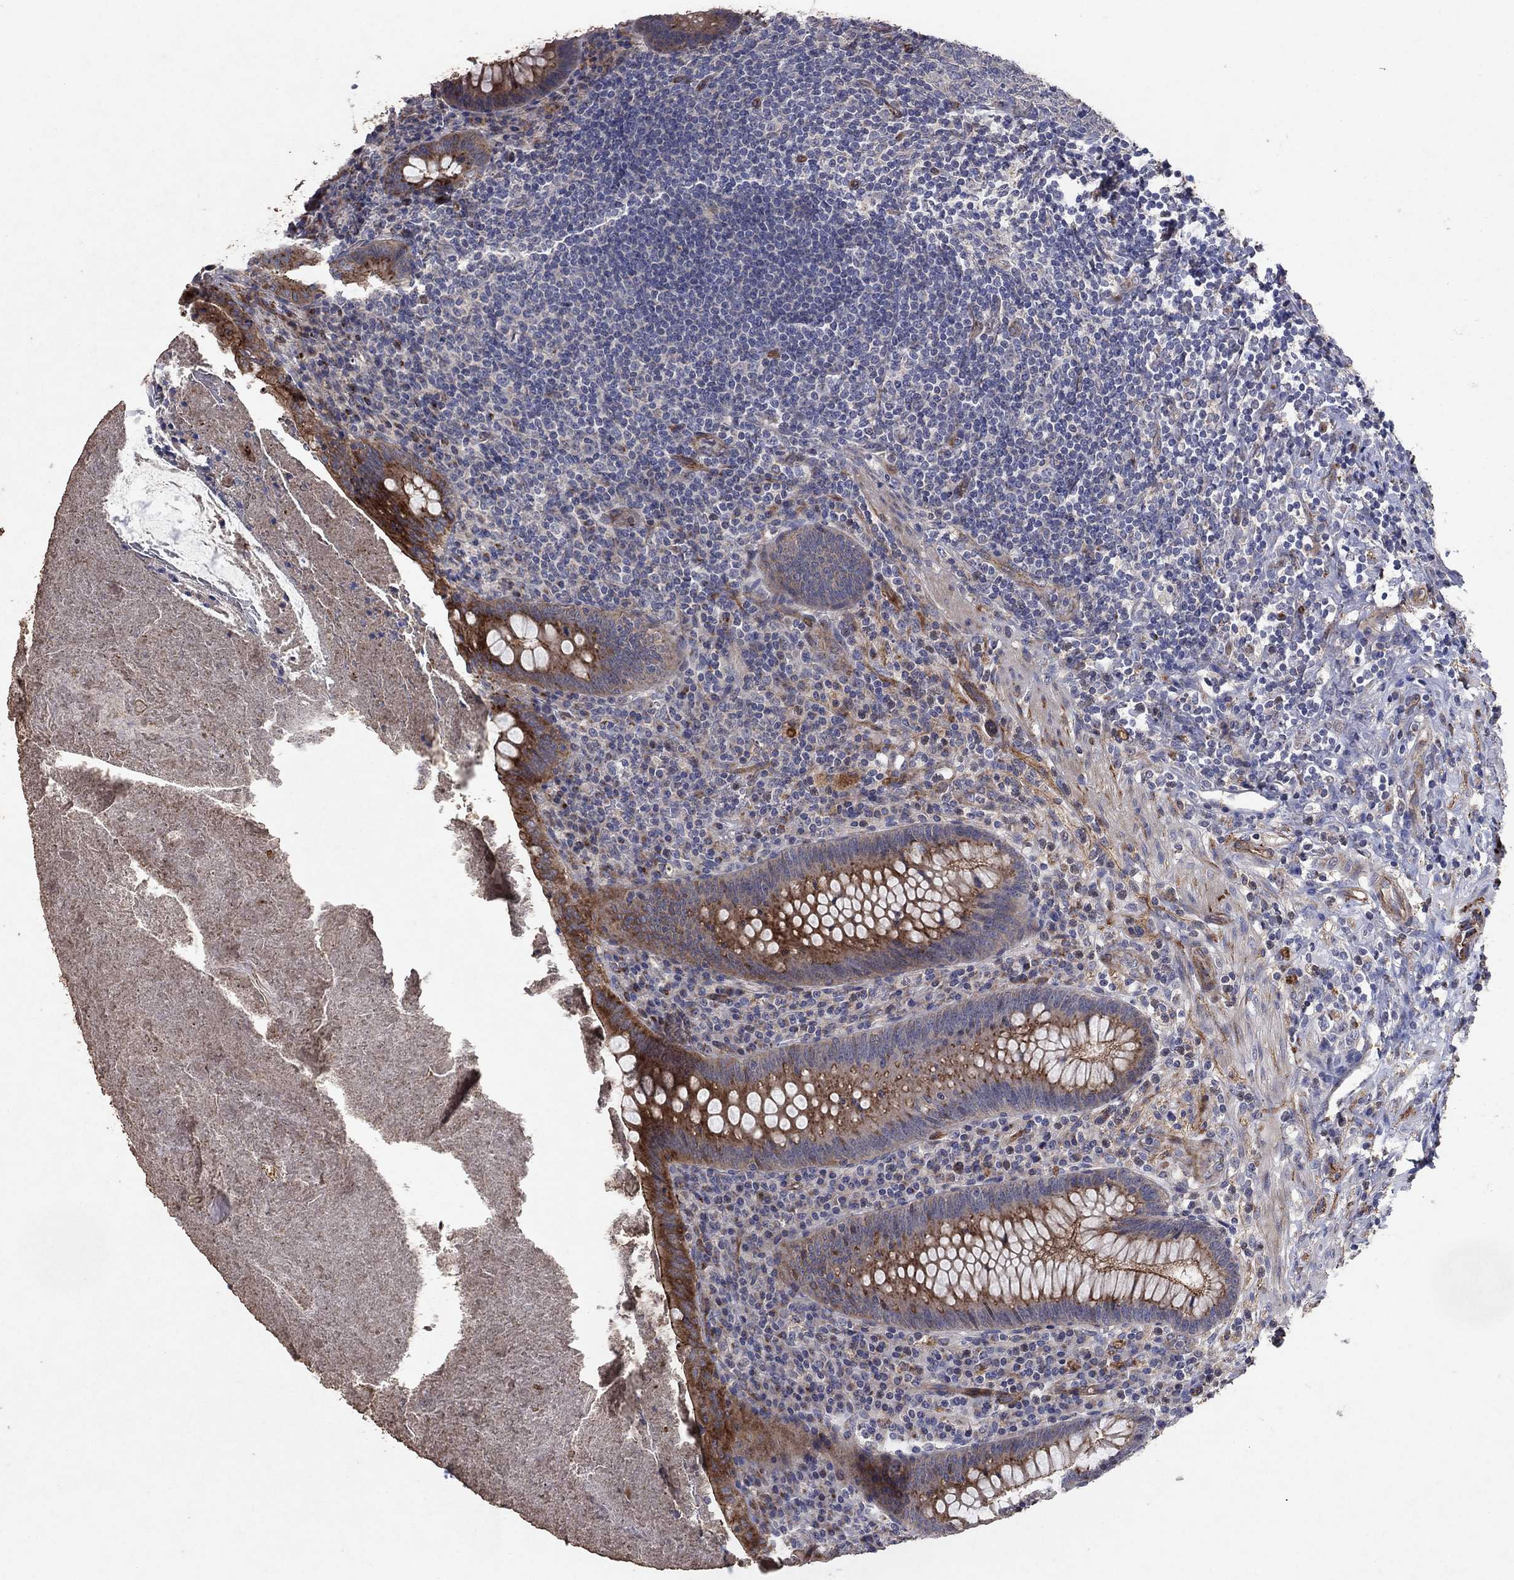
{"staining": {"intensity": "strong", "quantity": "25%-75%", "location": "cytoplasmic/membranous"}, "tissue": "appendix", "cell_type": "Glandular cells", "image_type": "normal", "snomed": [{"axis": "morphology", "description": "Normal tissue, NOS"}, {"axis": "topography", "description": "Appendix"}], "caption": "IHC staining of unremarkable appendix, which shows high levels of strong cytoplasmic/membranous positivity in about 25%-75% of glandular cells indicating strong cytoplasmic/membranous protein positivity. The staining was performed using DAB (3,3'-diaminobenzidine) (brown) for protein detection and nuclei were counterstained in hematoxylin (blue).", "gene": "FRG1", "patient": {"sex": "male", "age": 47}}